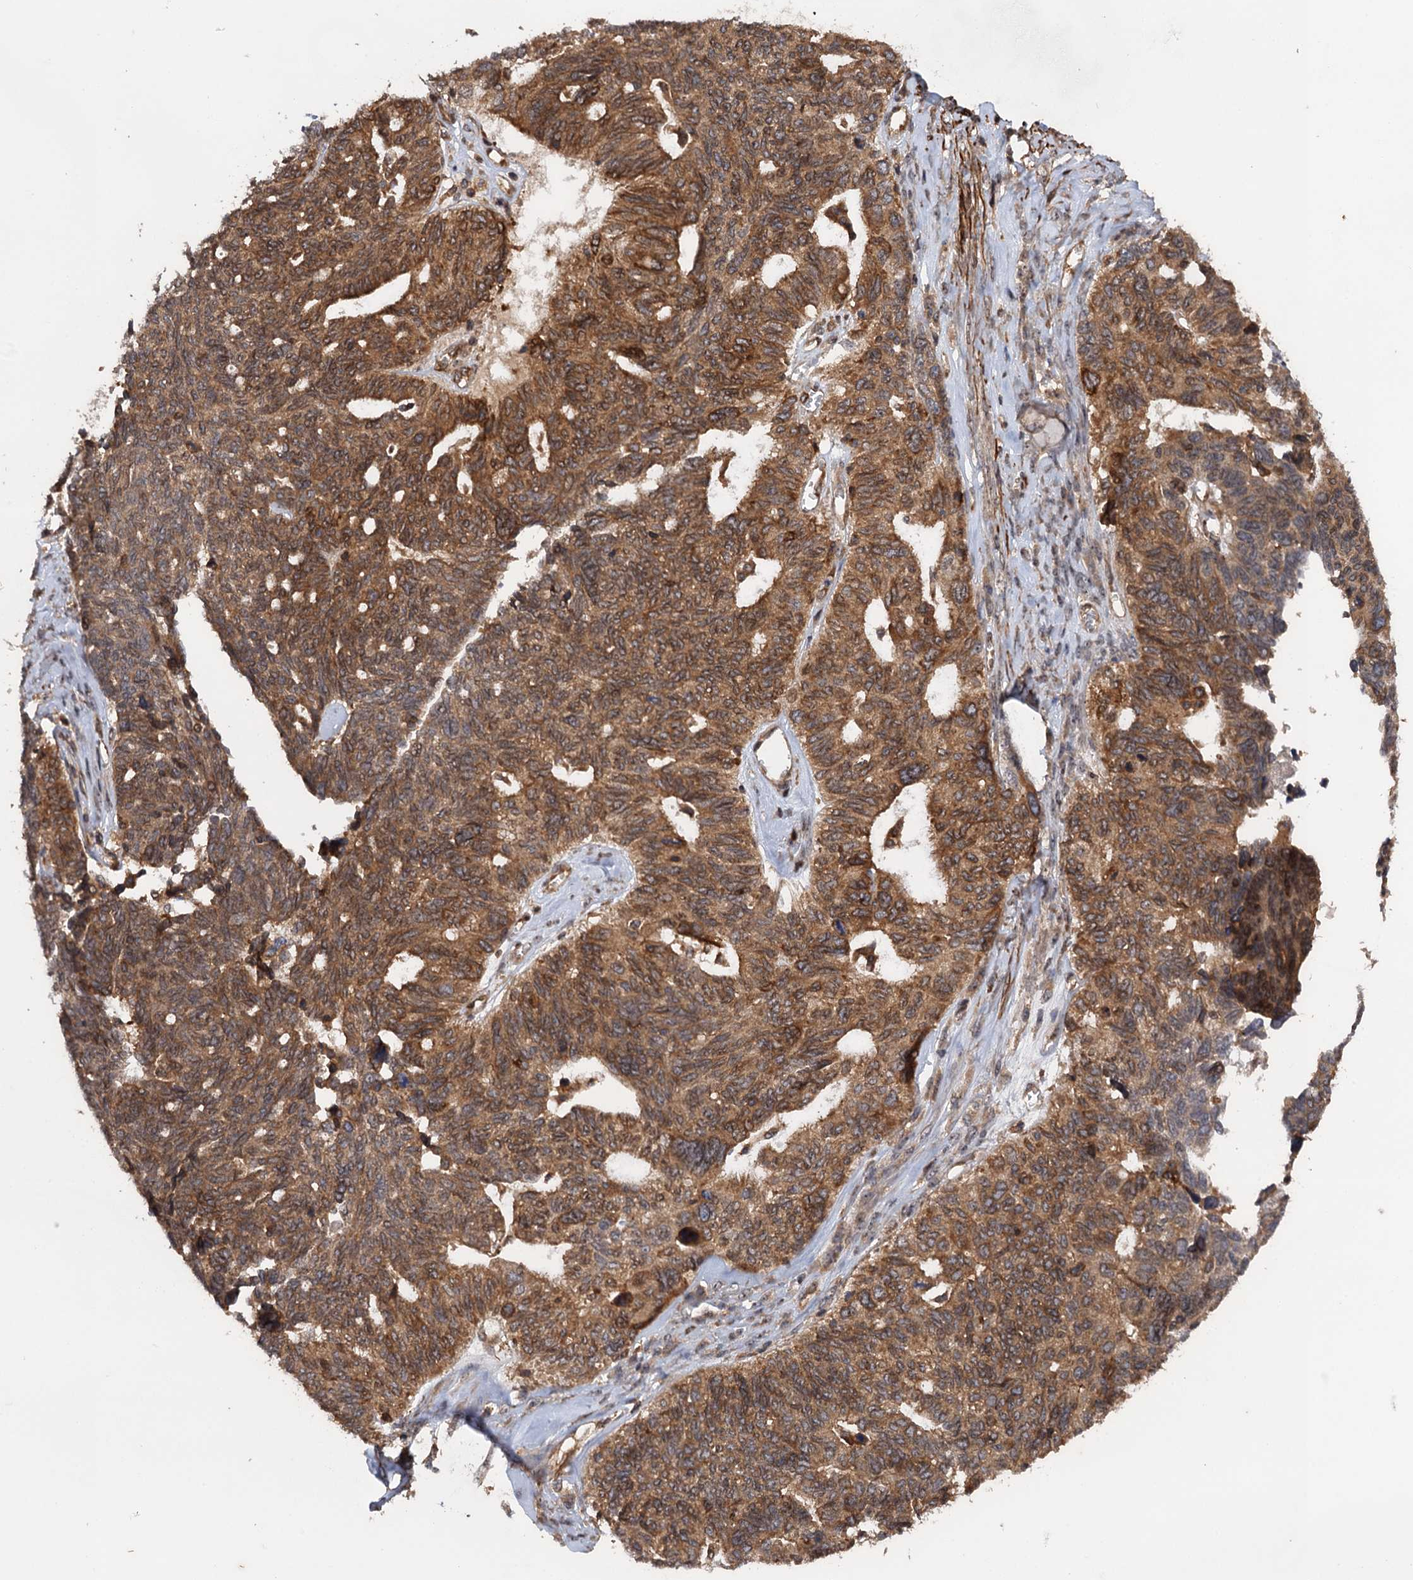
{"staining": {"intensity": "moderate", "quantity": ">75%", "location": "cytoplasmic/membranous"}, "tissue": "ovarian cancer", "cell_type": "Tumor cells", "image_type": "cancer", "snomed": [{"axis": "morphology", "description": "Cystadenocarcinoma, serous, NOS"}, {"axis": "topography", "description": "Ovary"}], "caption": "Brown immunohistochemical staining in ovarian serous cystadenocarcinoma displays moderate cytoplasmic/membranous staining in approximately >75% of tumor cells. (DAB (3,3'-diaminobenzidine) IHC, brown staining for protein, blue staining for nuclei).", "gene": "BORA", "patient": {"sex": "female", "age": 79}}